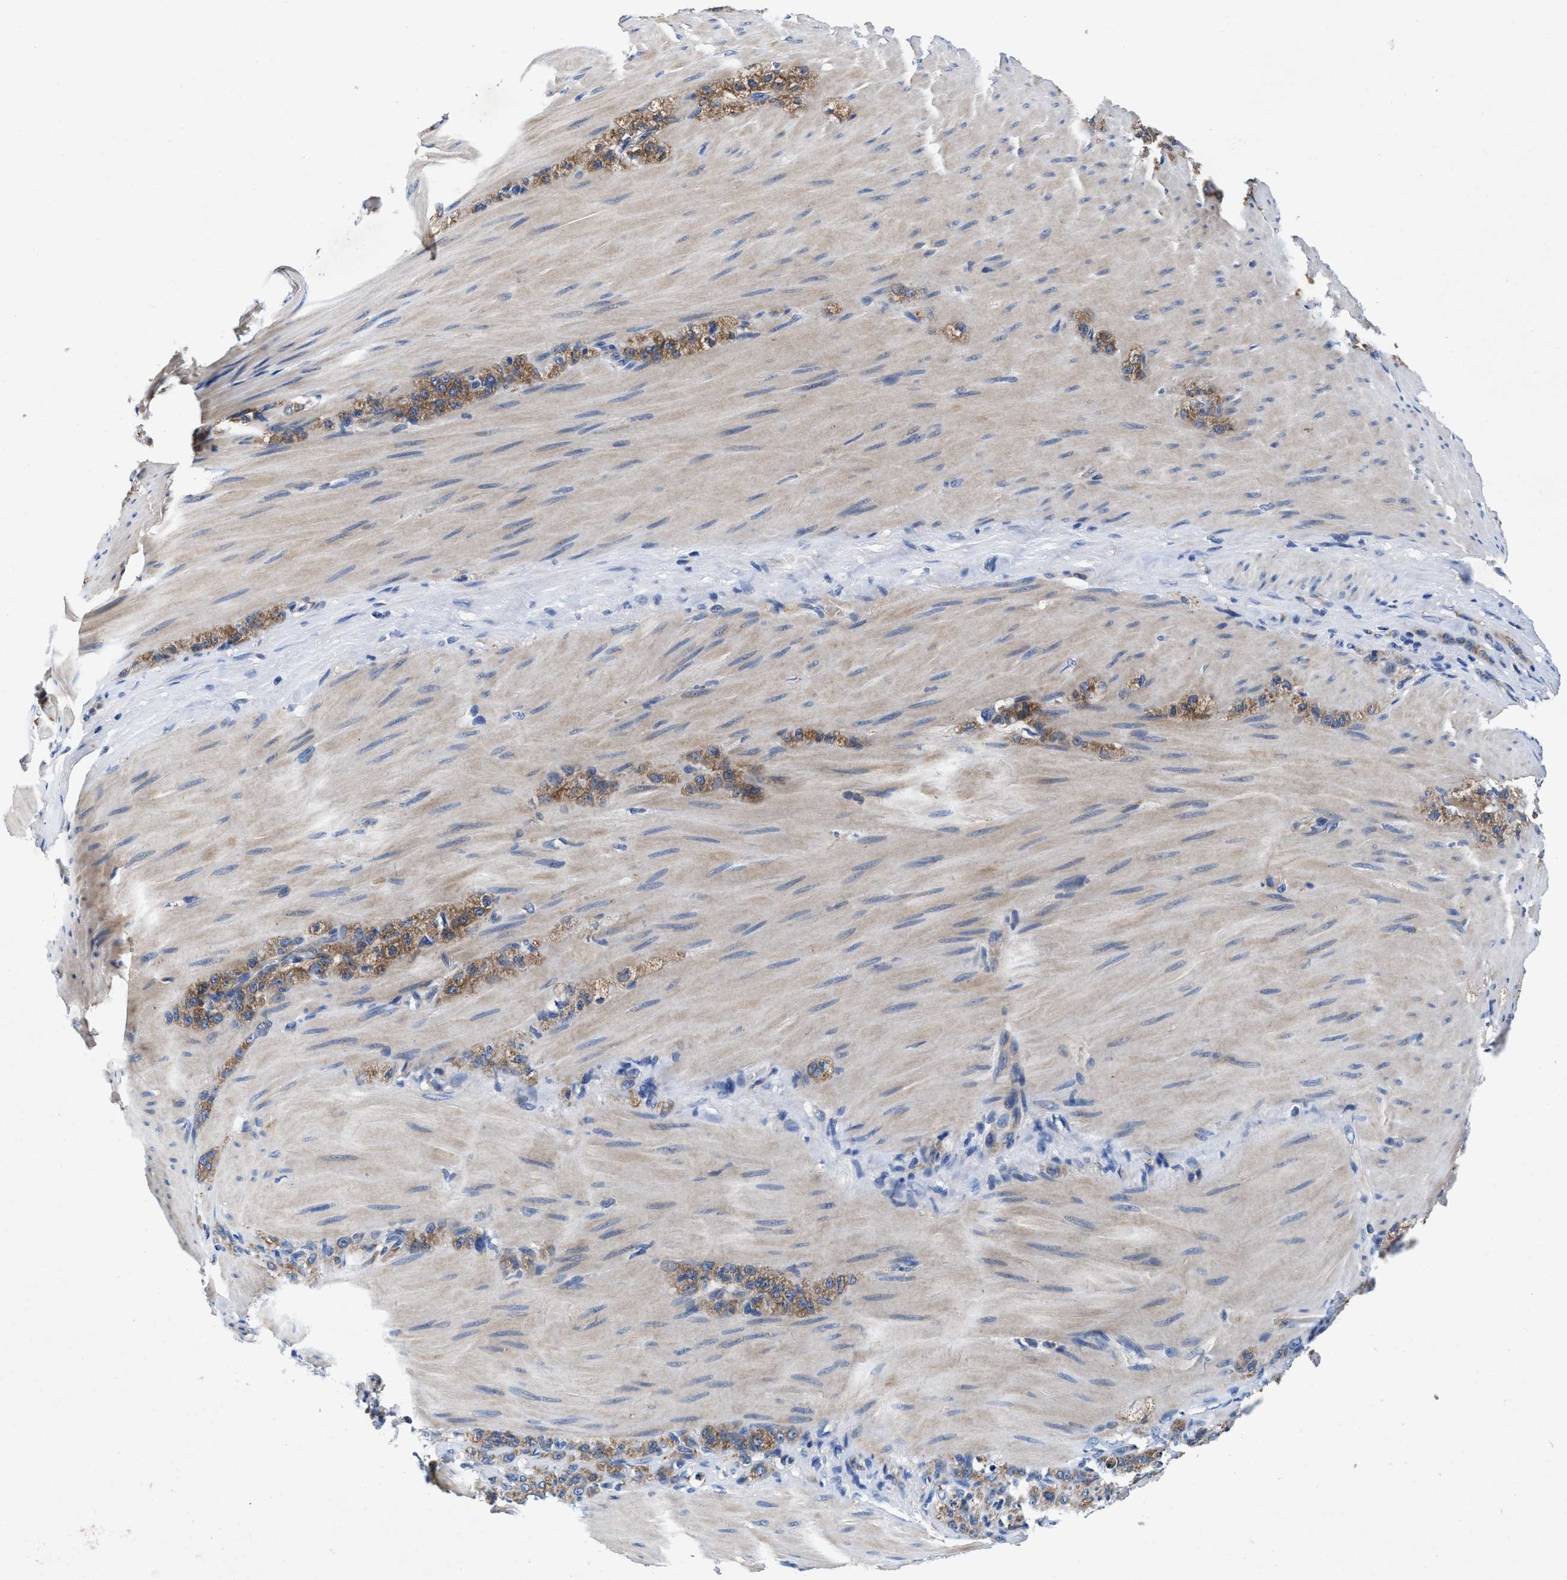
{"staining": {"intensity": "moderate", "quantity": ">75%", "location": "cytoplasmic/membranous"}, "tissue": "stomach cancer", "cell_type": "Tumor cells", "image_type": "cancer", "snomed": [{"axis": "morphology", "description": "Normal tissue, NOS"}, {"axis": "morphology", "description": "Adenocarcinoma, NOS"}, {"axis": "topography", "description": "Stomach"}], "caption": "A medium amount of moderate cytoplasmic/membranous expression is appreciated in approximately >75% of tumor cells in stomach cancer tissue.", "gene": "PHLPP1", "patient": {"sex": "male", "age": 82}}